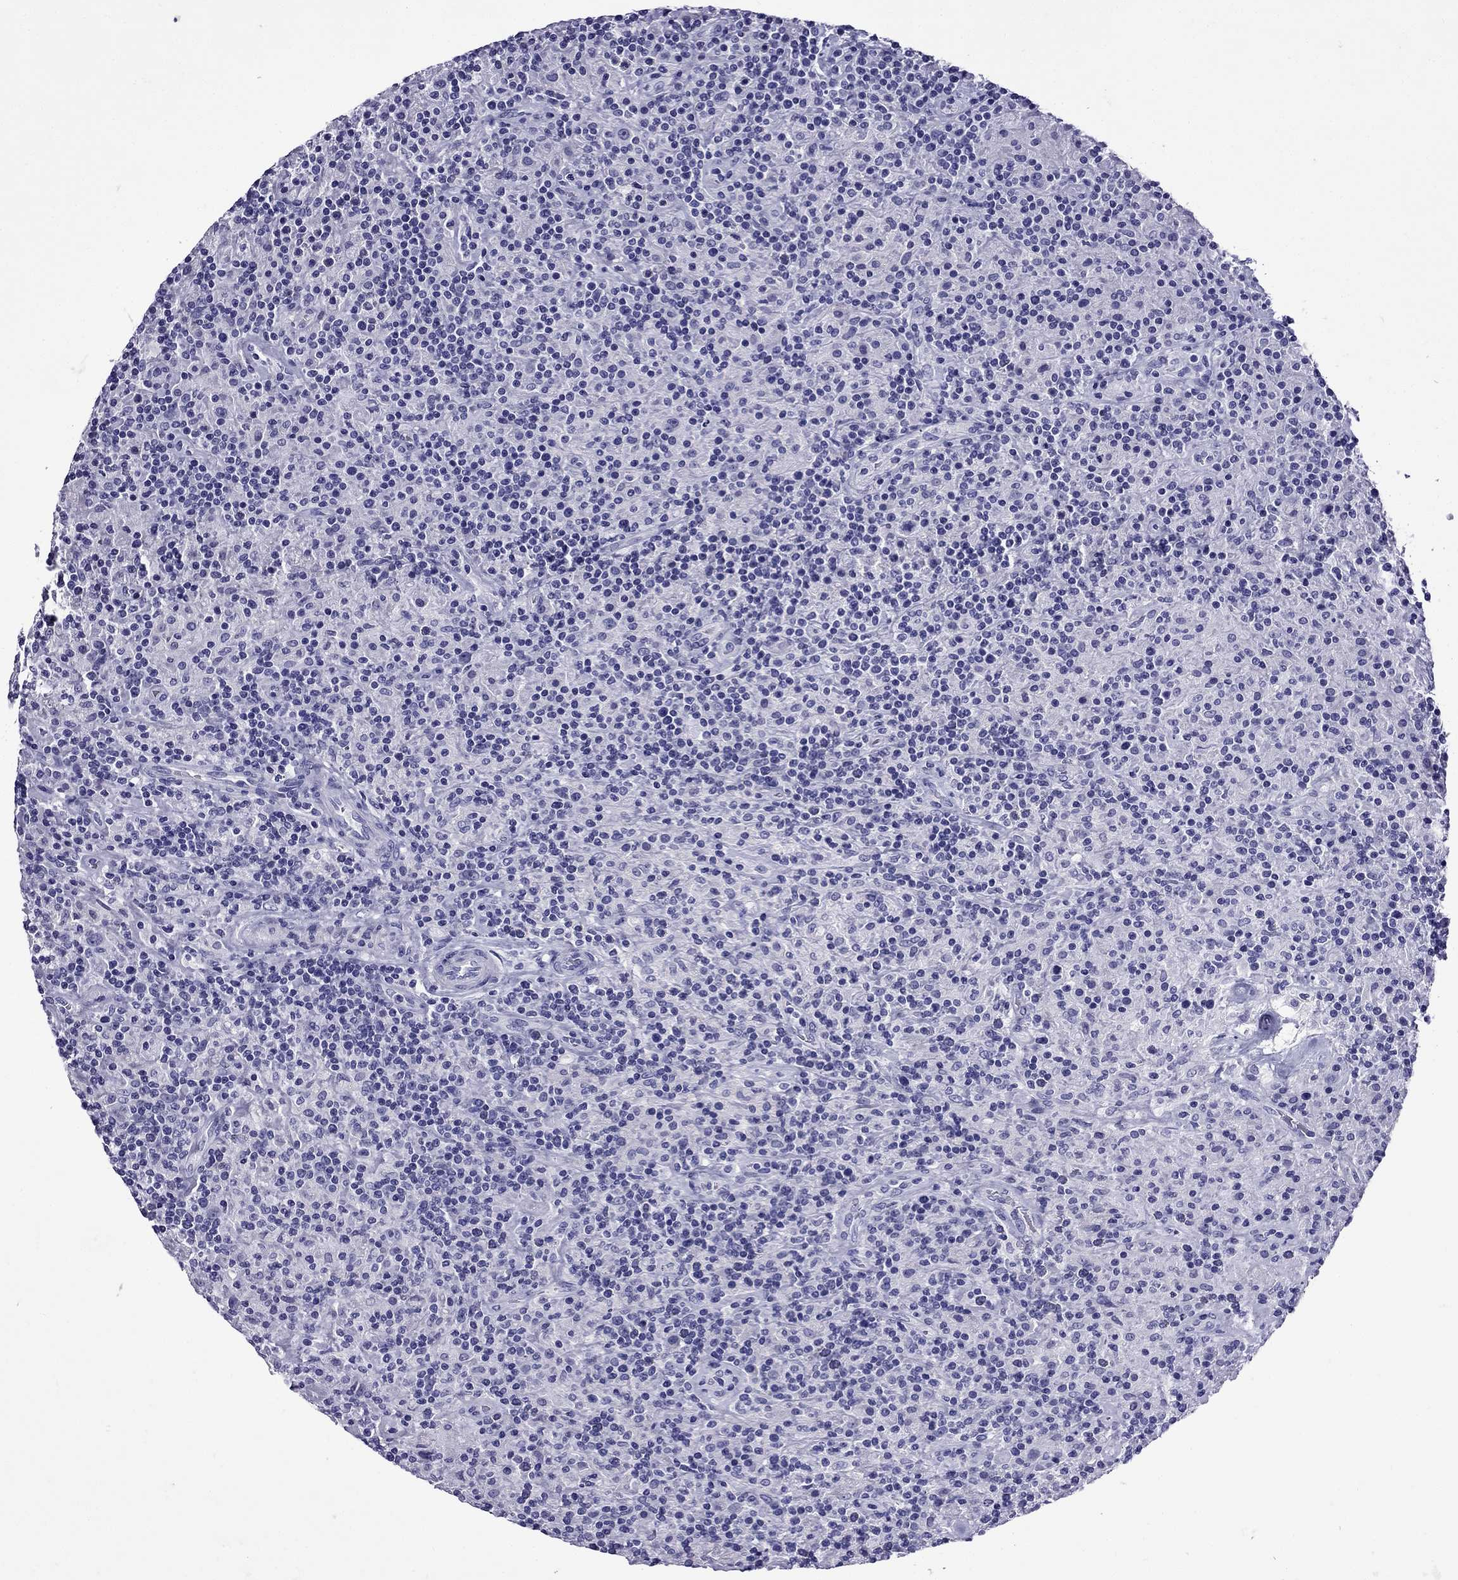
{"staining": {"intensity": "negative", "quantity": "none", "location": "none"}, "tissue": "lymphoma", "cell_type": "Tumor cells", "image_type": "cancer", "snomed": [{"axis": "morphology", "description": "Hodgkin's disease, NOS"}, {"axis": "topography", "description": "Lymph node"}], "caption": "Tumor cells are negative for protein expression in human Hodgkin's disease.", "gene": "ERC2", "patient": {"sex": "male", "age": 70}}